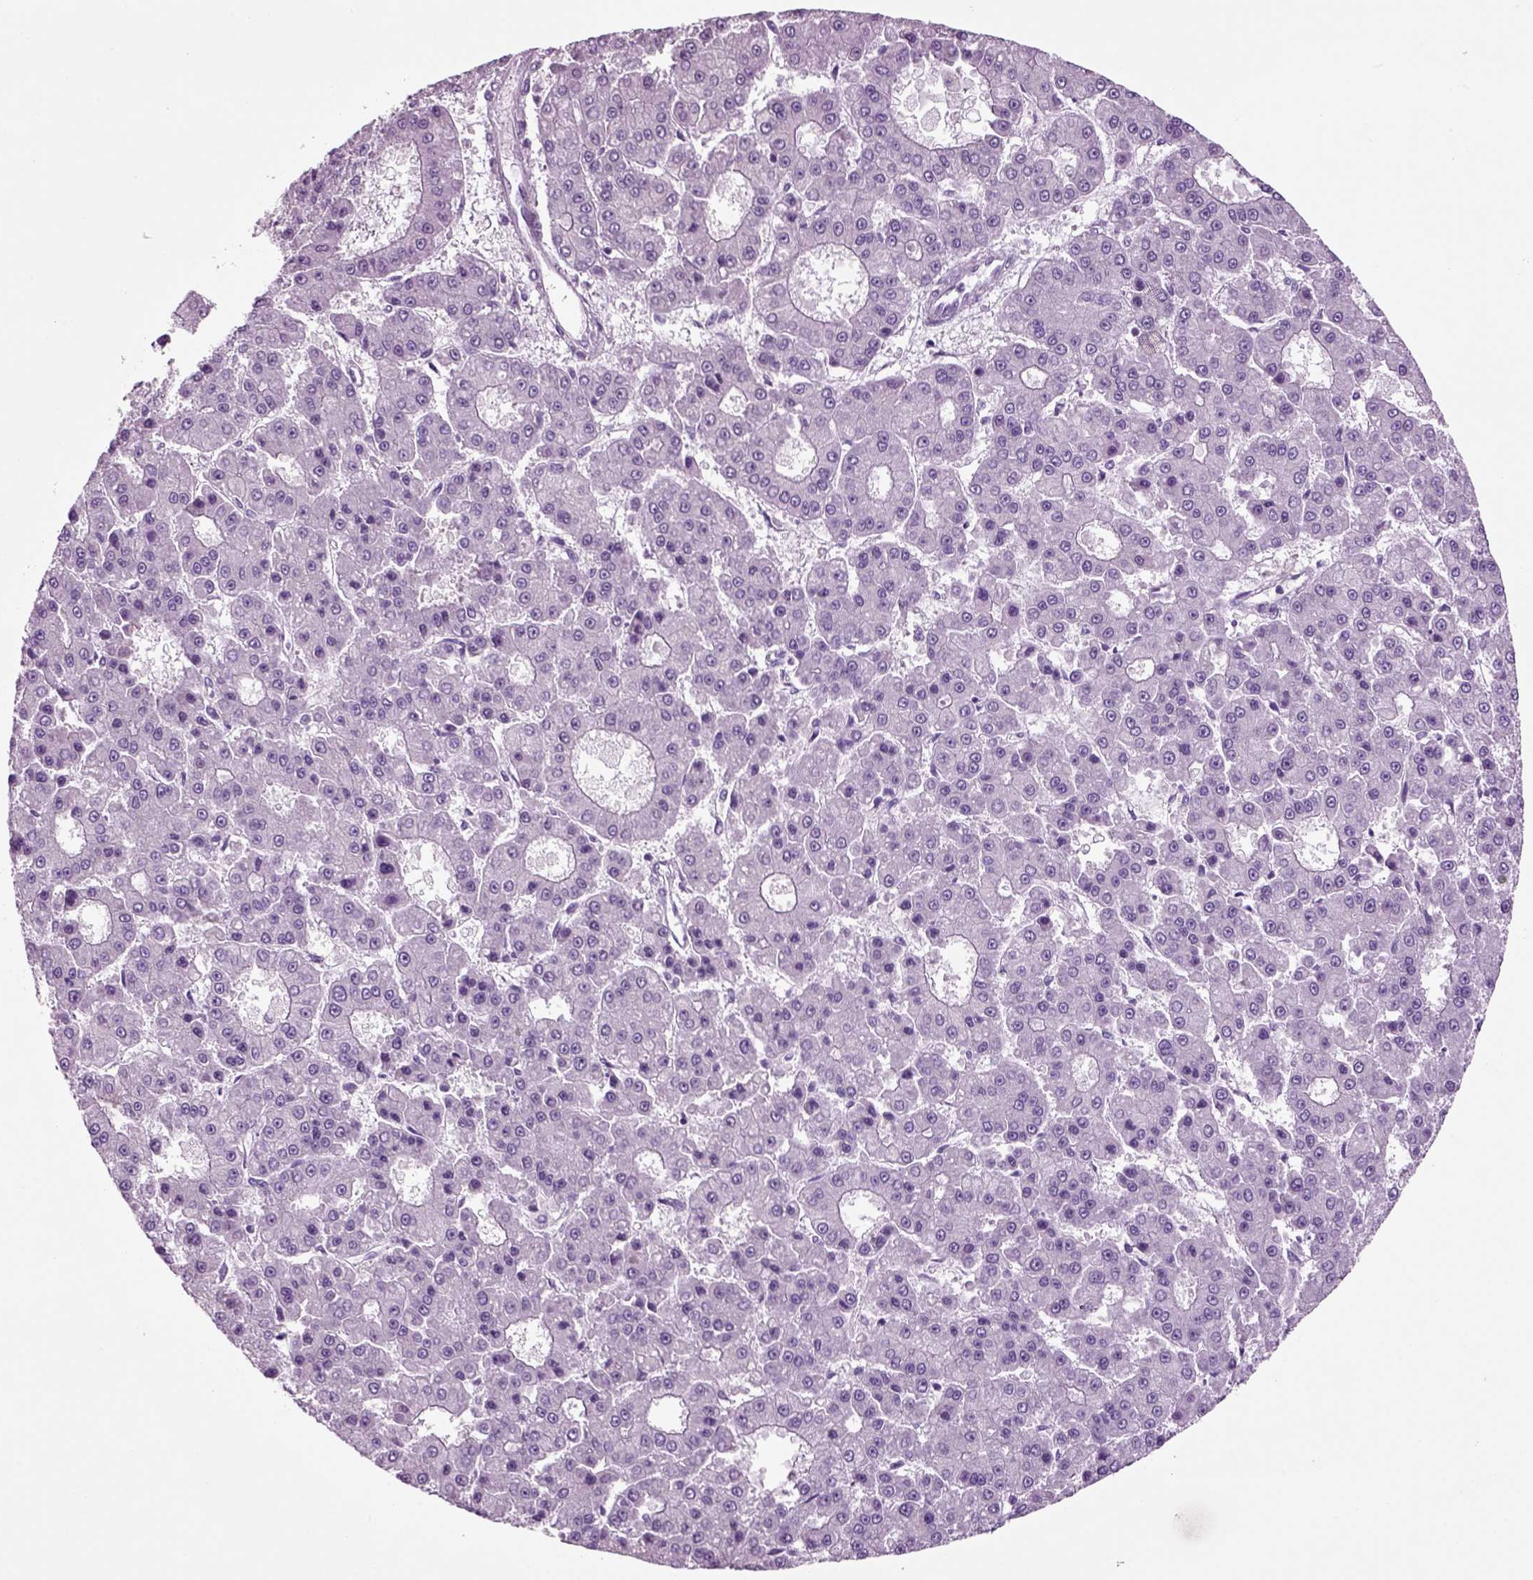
{"staining": {"intensity": "negative", "quantity": "none", "location": "none"}, "tissue": "liver cancer", "cell_type": "Tumor cells", "image_type": "cancer", "snomed": [{"axis": "morphology", "description": "Carcinoma, Hepatocellular, NOS"}, {"axis": "topography", "description": "Liver"}], "caption": "Tumor cells show no significant protein expression in liver cancer (hepatocellular carcinoma).", "gene": "ARID3A", "patient": {"sex": "male", "age": 70}}